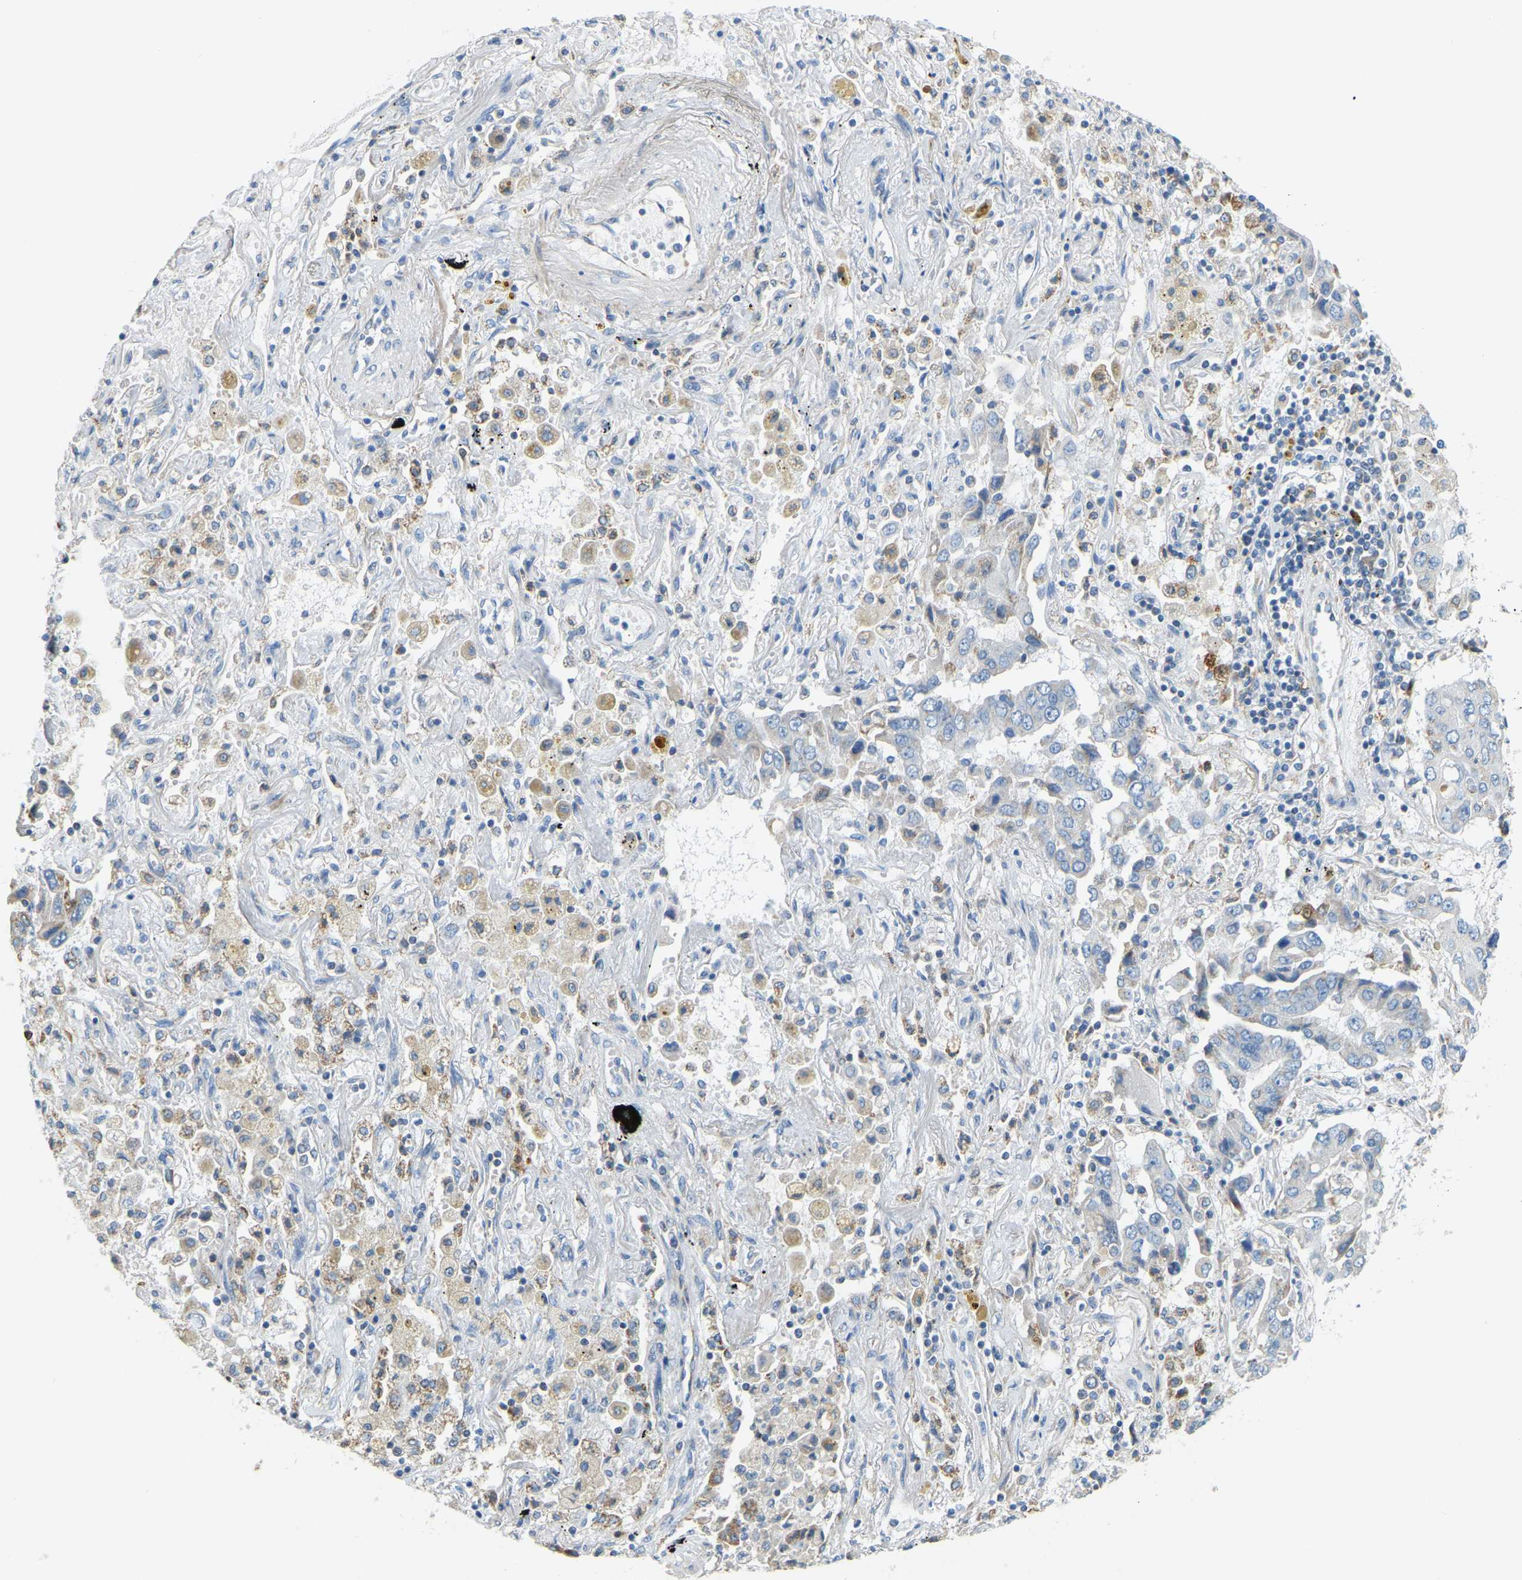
{"staining": {"intensity": "negative", "quantity": "none", "location": "none"}, "tissue": "lung cancer", "cell_type": "Tumor cells", "image_type": "cancer", "snomed": [{"axis": "morphology", "description": "Adenocarcinoma, NOS"}, {"axis": "topography", "description": "Lung"}], "caption": "High power microscopy image of an immunohistochemistry photomicrograph of adenocarcinoma (lung), revealing no significant positivity in tumor cells.", "gene": "GDA", "patient": {"sex": "female", "age": 65}}